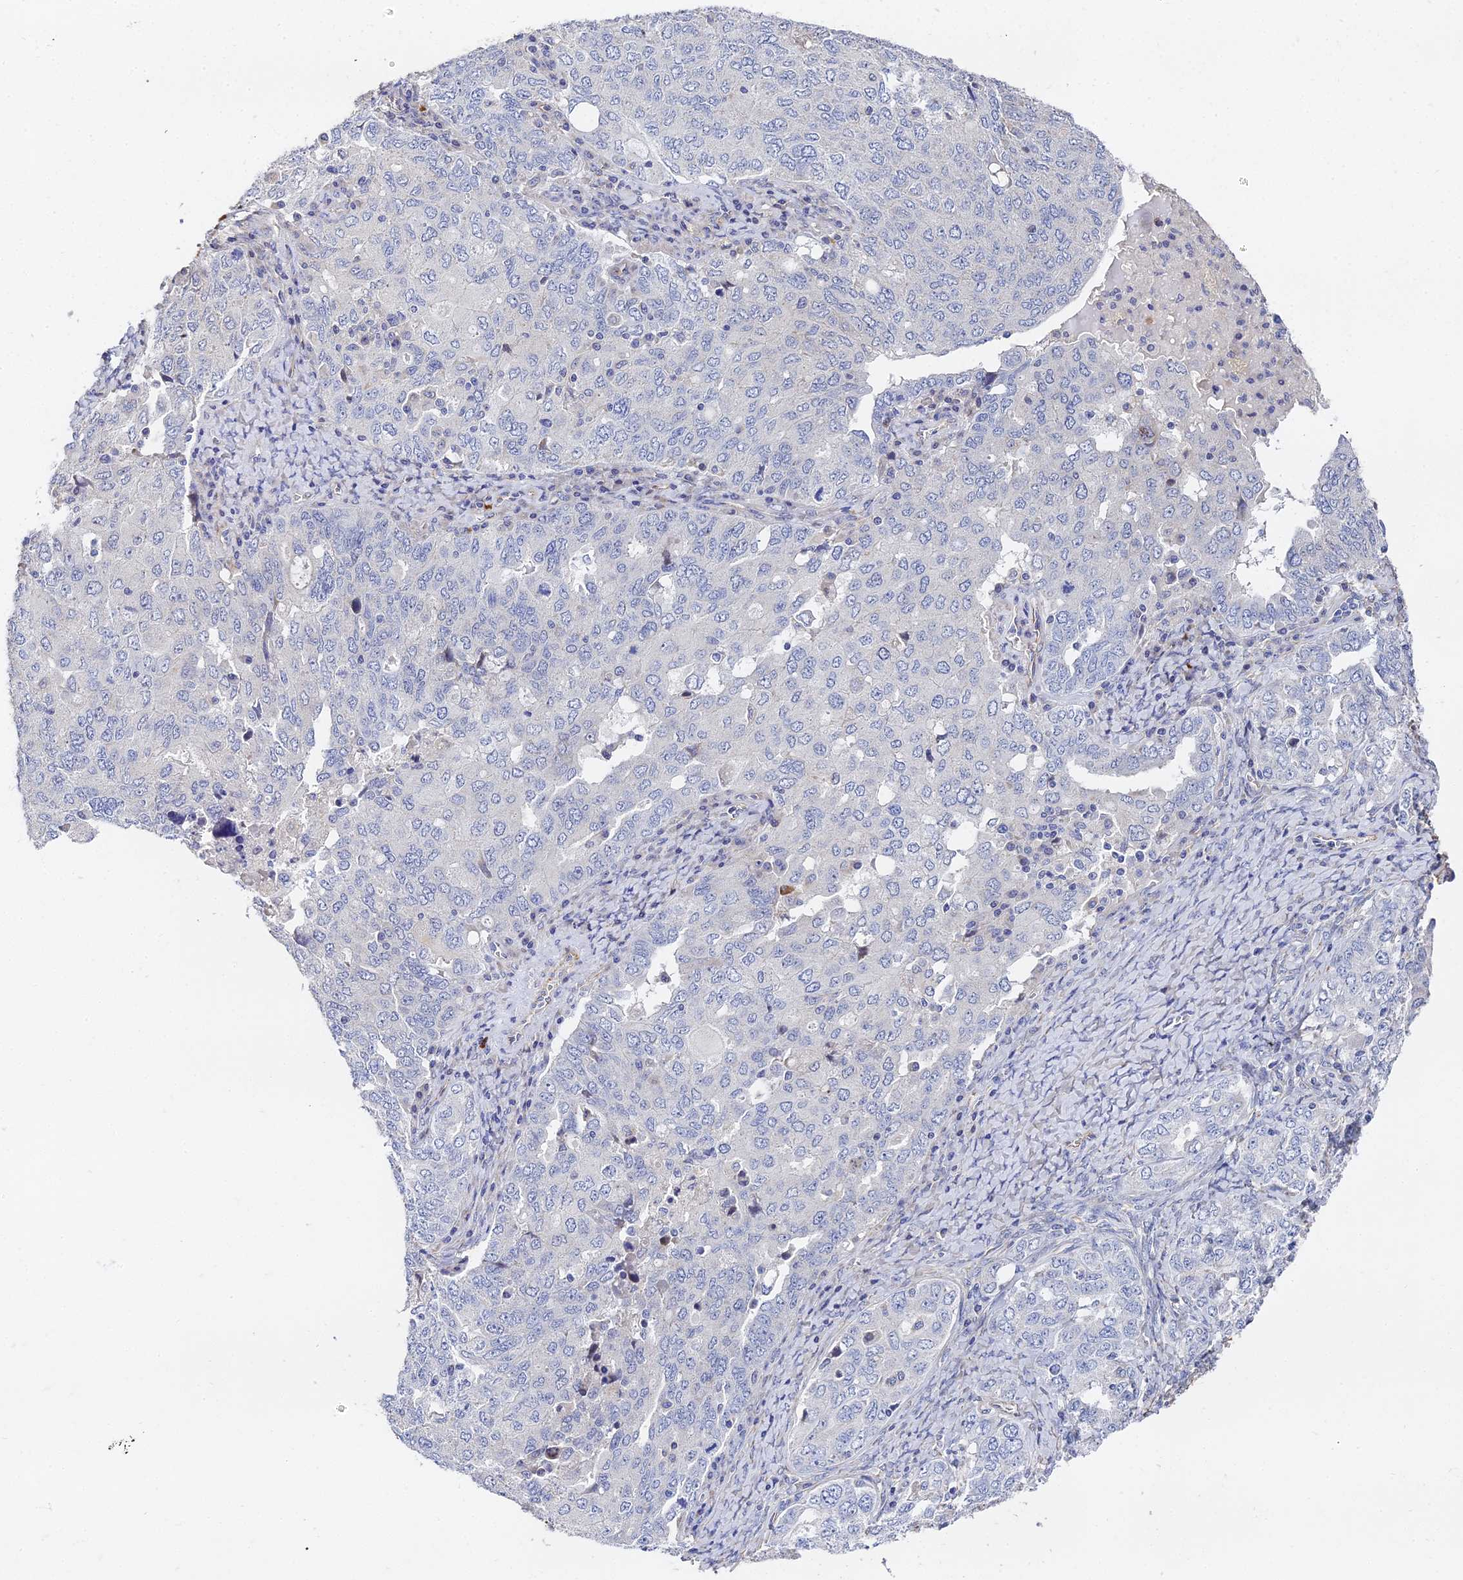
{"staining": {"intensity": "negative", "quantity": "none", "location": "none"}, "tissue": "ovarian cancer", "cell_type": "Tumor cells", "image_type": "cancer", "snomed": [{"axis": "morphology", "description": "Carcinoma, endometroid"}, {"axis": "topography", "description": "Ovary"}], "caption": "Tumor cells are negative for brown protein staining in ovarian endometroid carcinoma.", "gene": "ENSG00000268674", "patient": {"sex": "female", "age": 62}}